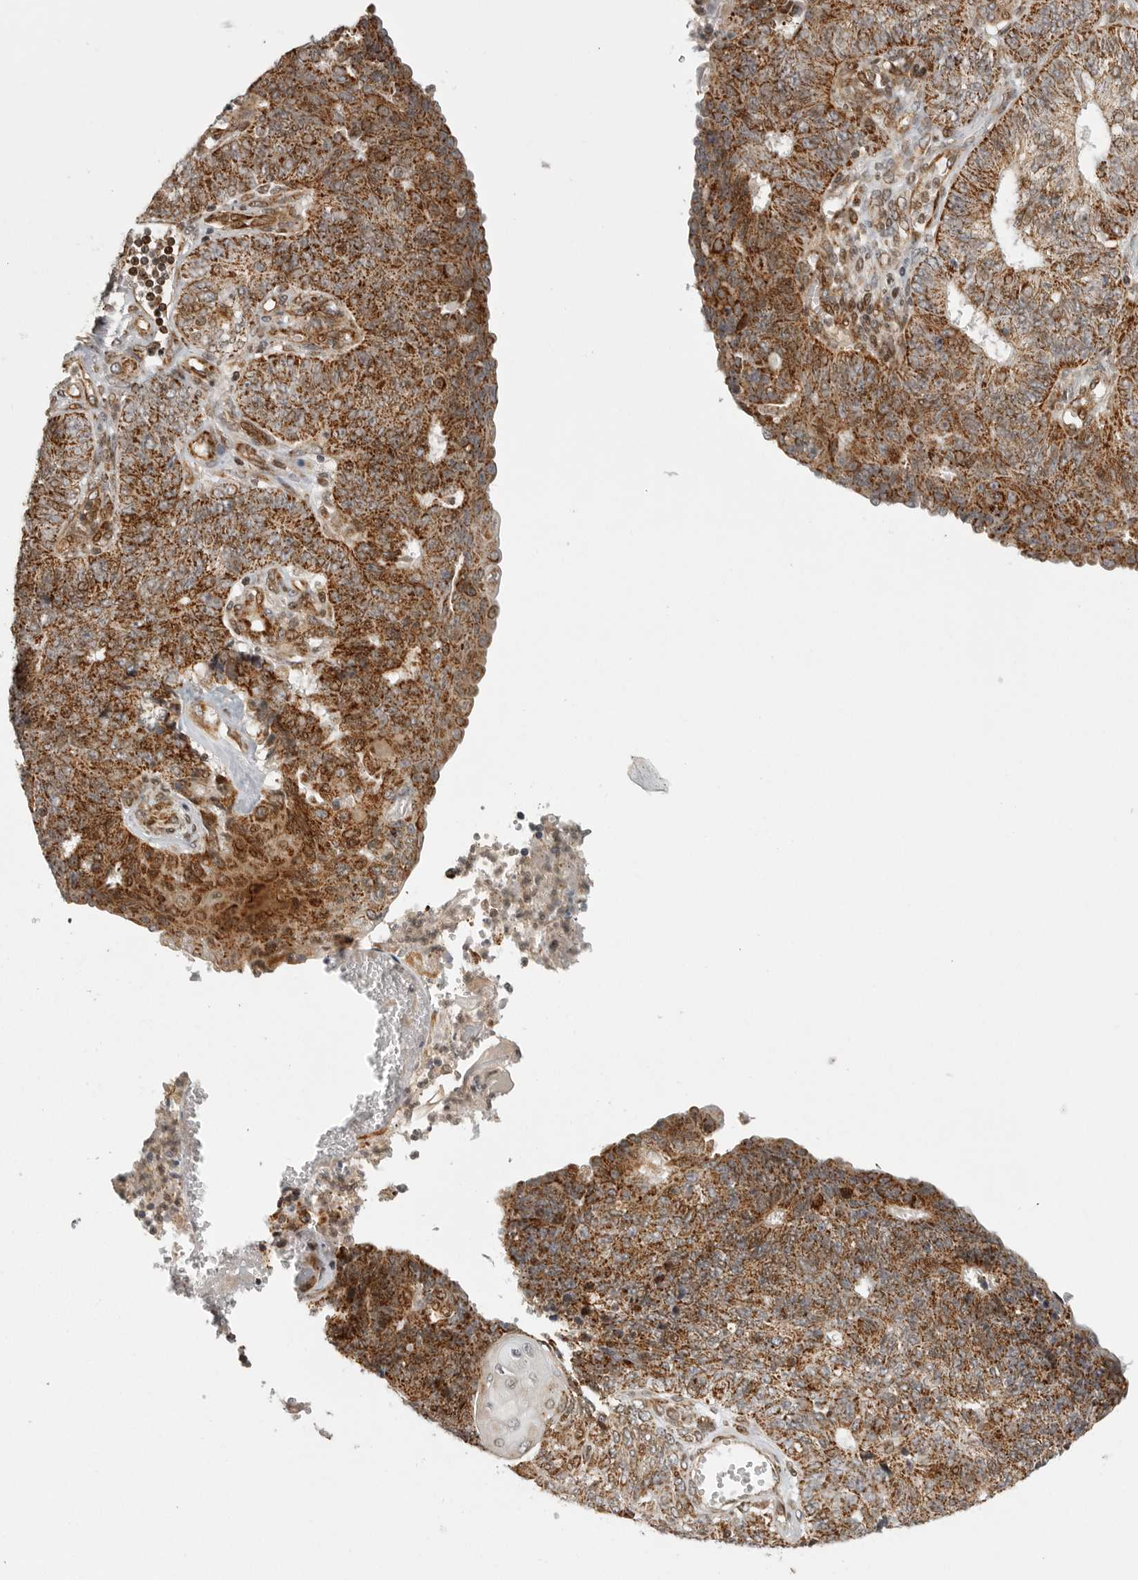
{"staining": {"intensity": "strong", "quantity": ">75%", "location": "cytoplasmic/membranous"}, "tissue": "endometrial cancer", "cell_type": "Tumor cells", "image_type": "cancer", "snomed": [{"axis": "morphology", "description": "Adenocarcinoma, NOS"}, {"axis": "topography", "description": "Endometrium"}], "caption": "Endometrial cancer (adenocarcinoma) stained for a protein demonstrates strong cytoplasmic/membranous positivity in tumor cells.", "gene": "NARS2", "patient": {"sex": "female", "age": 32}}